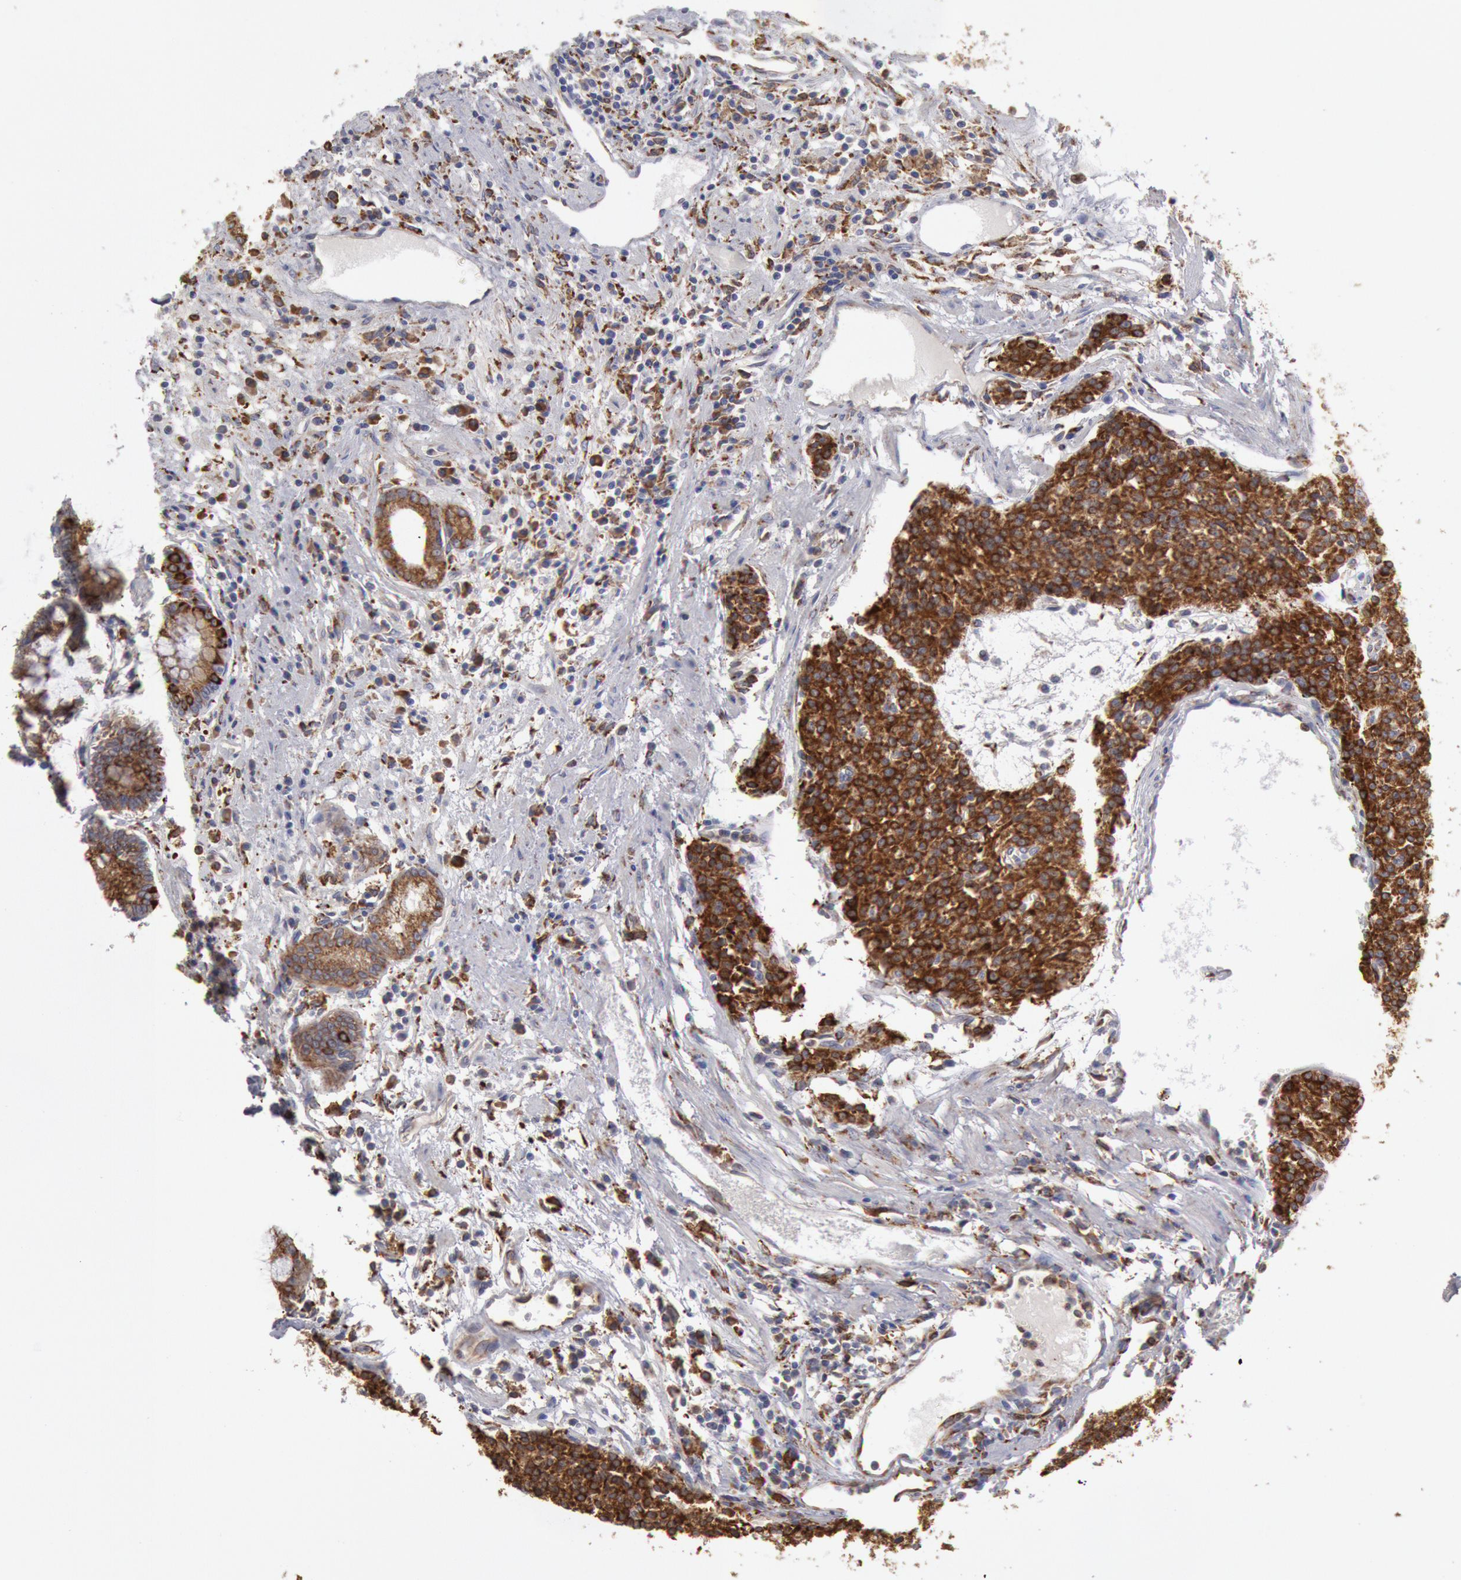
{"staining": {"intensity": "moderate", "quantity": ">75%", "location": "cytoplasmic/membranous"}, "tissue": "carcinoid", "cell_type": "Tumor cells", "image_type": "cancer", "snomed": [{"axis": "morphology", "description": "Carcinoid, malignant, NOS"}, {"axis": "topography", "description": "Stomach"}], "caption": "Human malignant carcinoid stained for a protein (brown) shows moderate cytoplasmic/membranous positive expression in about >75% of tumor cells.", "gene": "ERP44", "patient": {"sex": "female", "age": 76}}